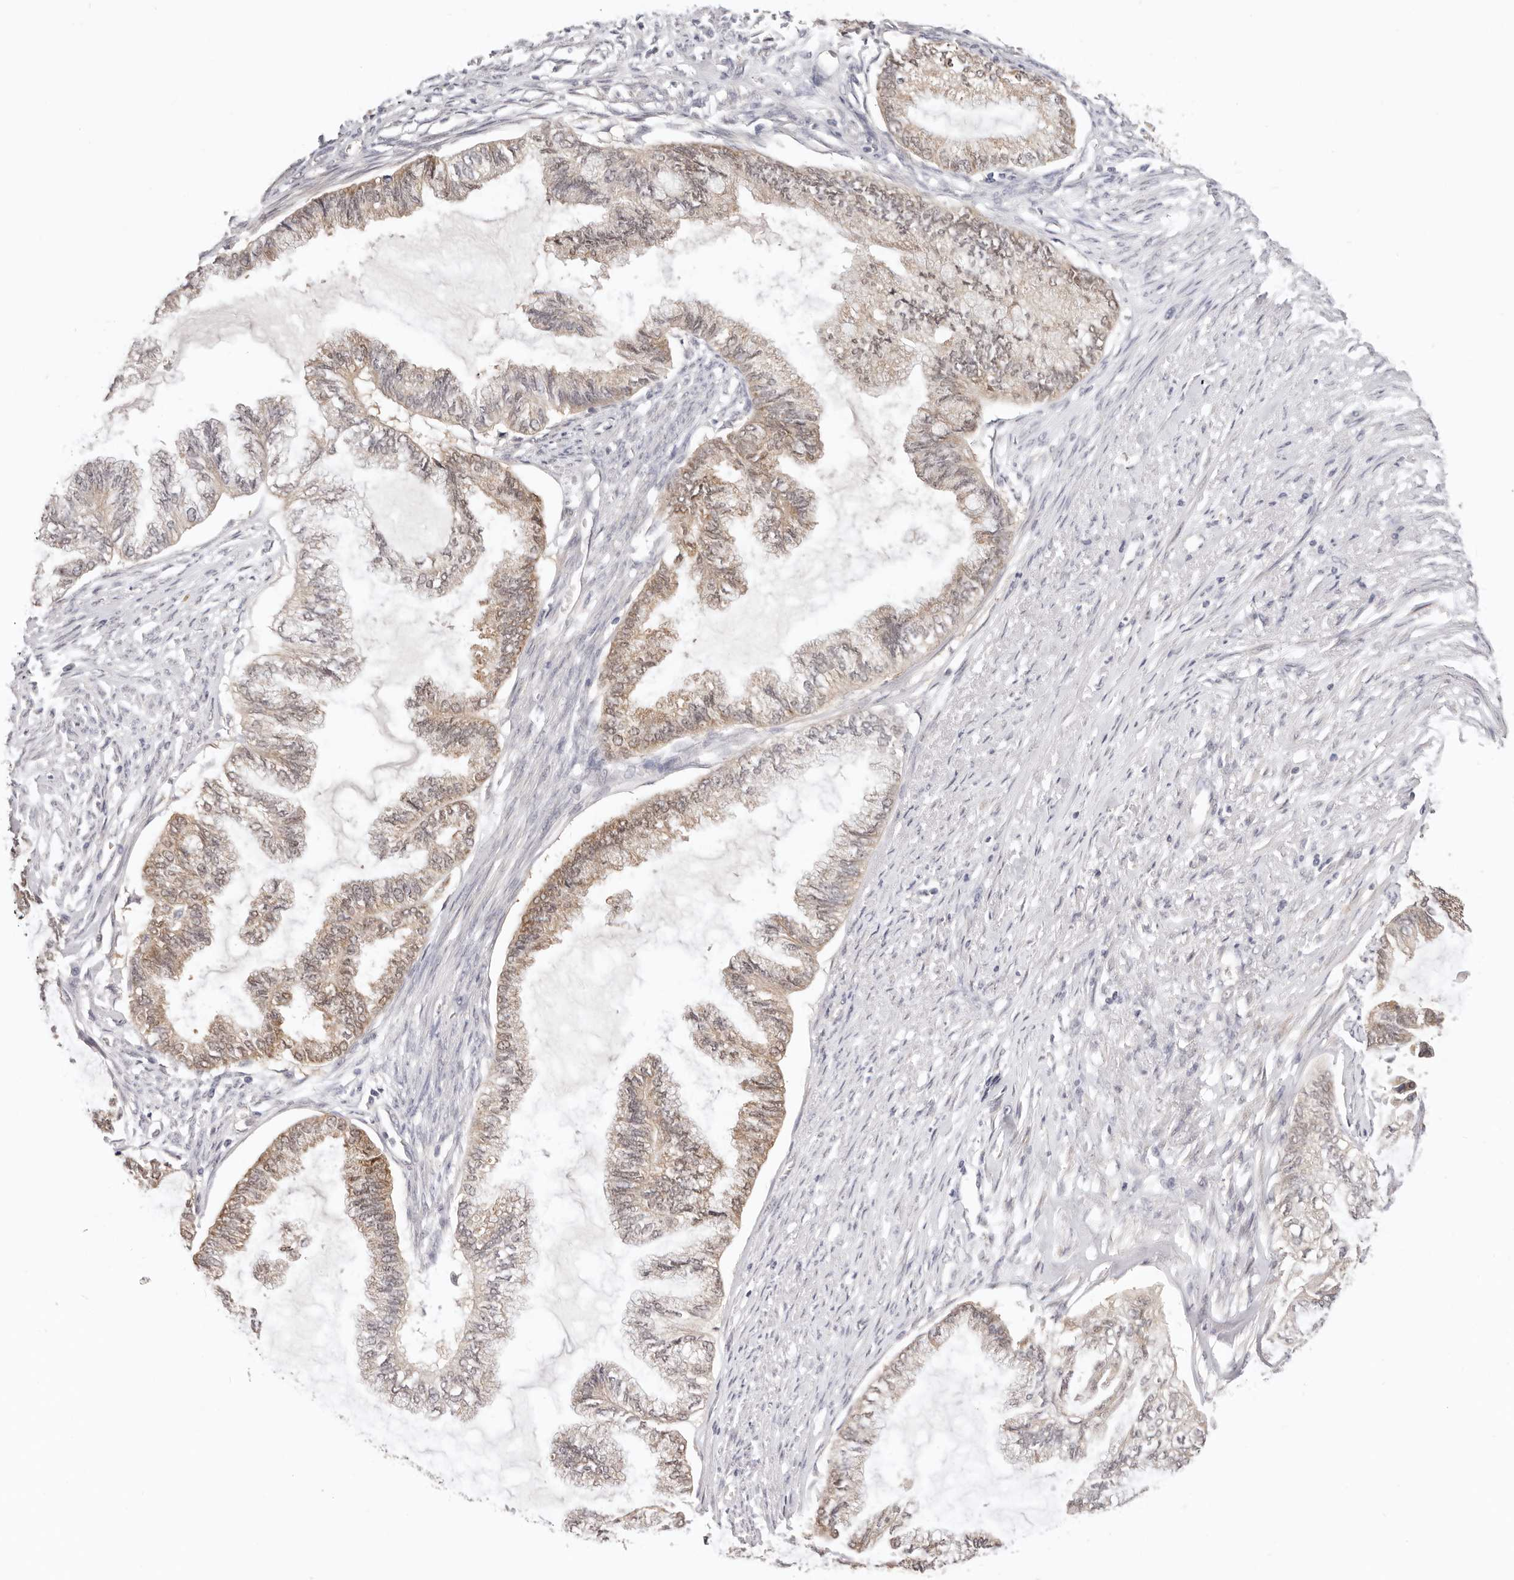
{"staining": {"intensity": "weak", "quantity": ">75%", "location": "cytoplasmic/membranous,nuclear"}, "tissue": "endometrial cancer", "cell_type": "Tumor cells", "image_type": "cancer", "snomed": [{"axis": "morphology", "description": "Adenocarcinoma, NOS"}, {"axis": "topography", "description": "Endometrium"}], "caption": "Adenocarcinoma (endometrial) stained with a brown dye reveals weak cytoplasmic/membranous and nuclear positive expression in about >75% of tumor cells.", "gene": "GGPS1", "patient": {"sex": "female", "age": 86}}